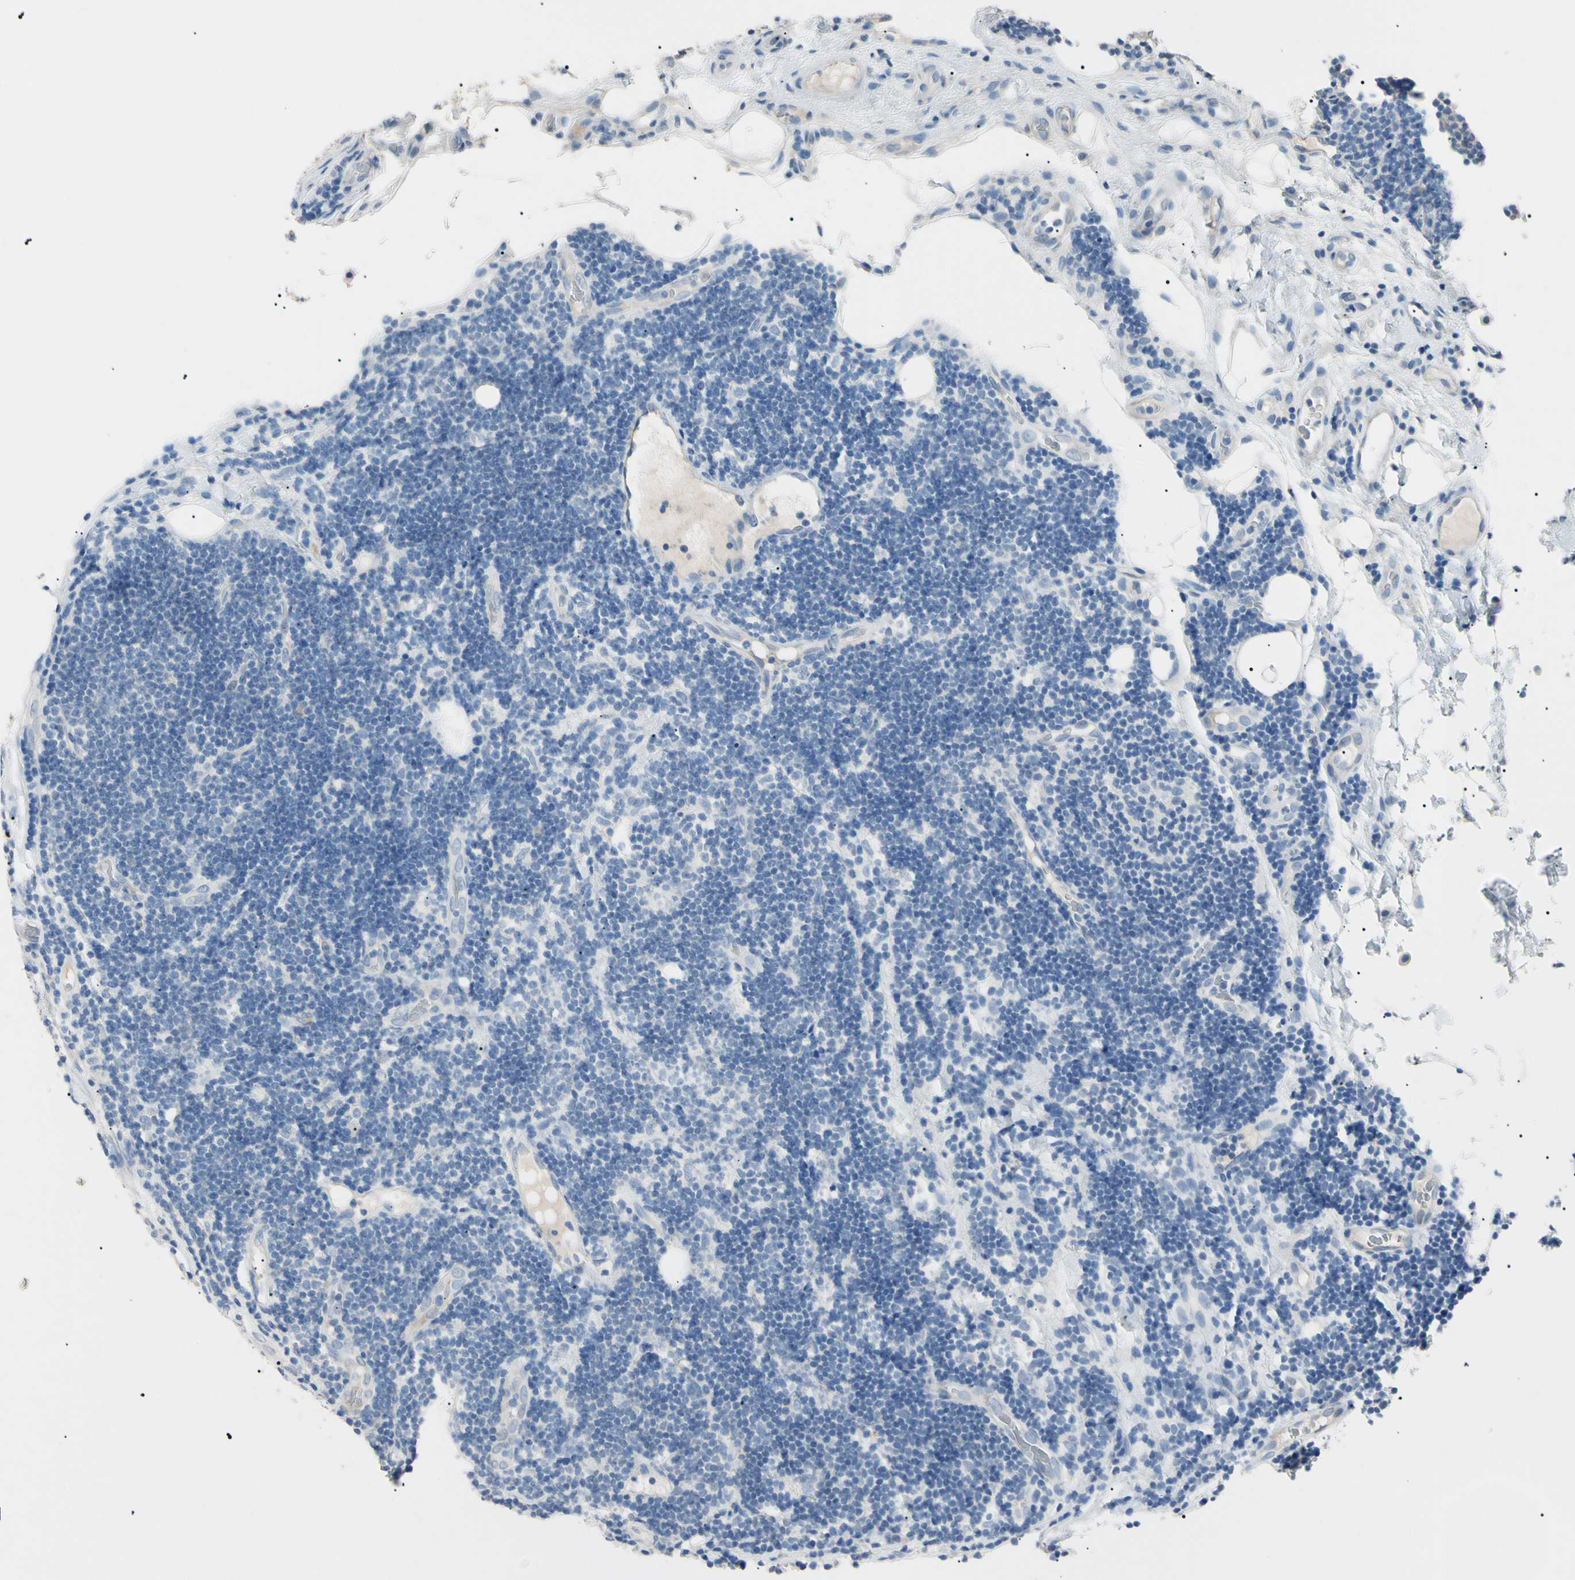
{"staining": {"intensity": "negative", "quantity": "none", "location": "none"}, "tissue": "lymphoma", "cell_type": "Tumor cells", "image_type": "cancer", "snomed": [{"axis": "morphology", "description": "Malignant lymphoma, non-Hodgkin's type, Low grade"}, {"axis": "topography", "description": "Lymph node"}], "caption": "Protein analysis of lymphoma exhibits no significant expression in tumor cells. (DAB (3,3'-diaminobenzidine) immunohistochemistry (IHC) visualized using brightfield microscopy, high magnification).", "gene": "CGB3", "patient": {"sex": "male", "age": 83}}